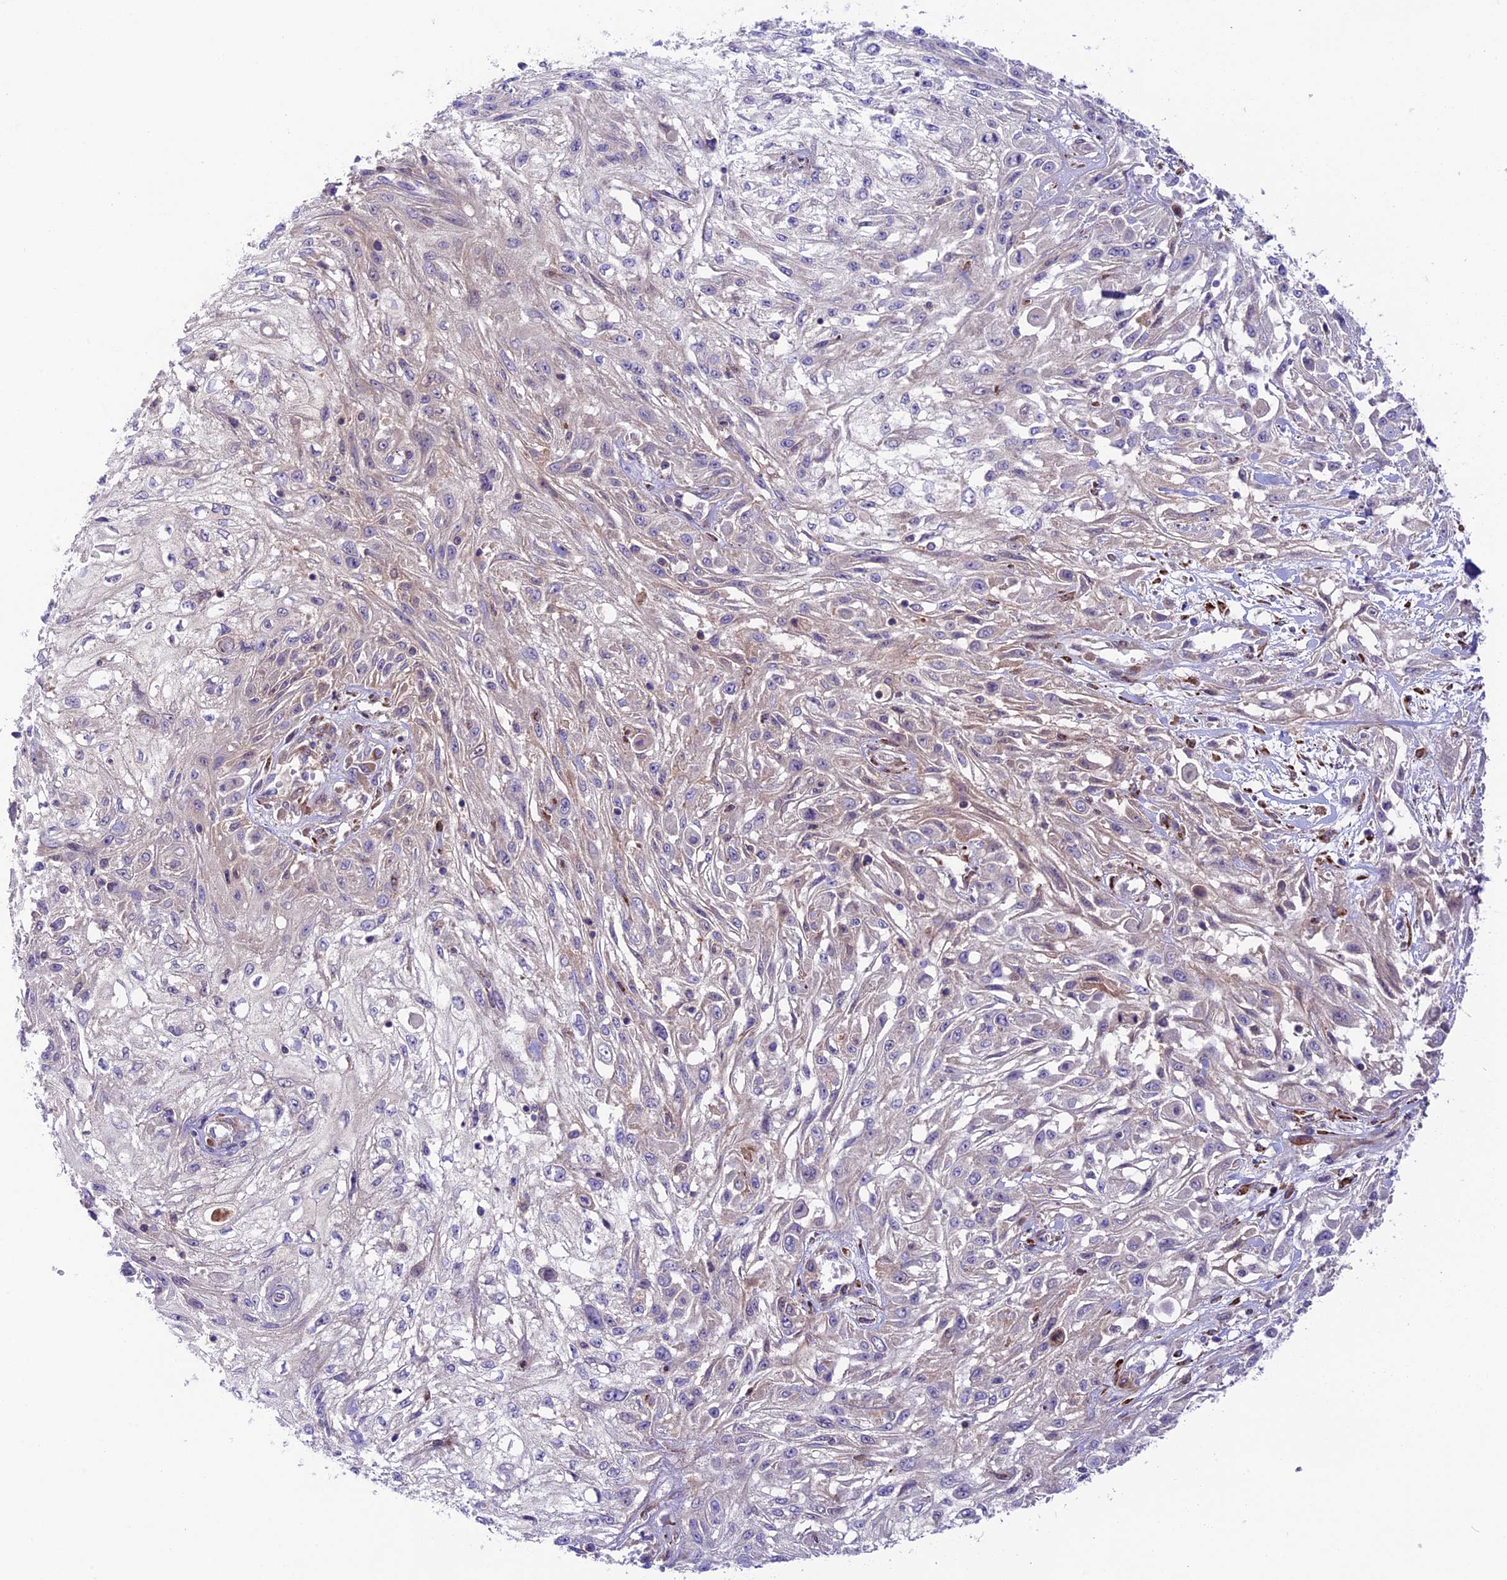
{"staining": {"intensity": "negative", "quantity": "none", "location": "none"}, "tissue": "skin cancer", "cell_type": "Tumor cells", "image_type": "cancer", "snomed": [{"axis": "morphology", "description": "Squamous cell carcinoma, NOS"}, {"axis": "morphology", "description": "Squamous cell carcinoma, metastatic, NOS"}, {"axis": "topography", "description": "Skin"}, {"axis": "topography", "description": "Lymph node"}], "caption": "This is an IHC image of skin cancer. There is no positivity in tumor cells.", "gene": "COG8", "patient": {"sex": "male", "age": 75}}